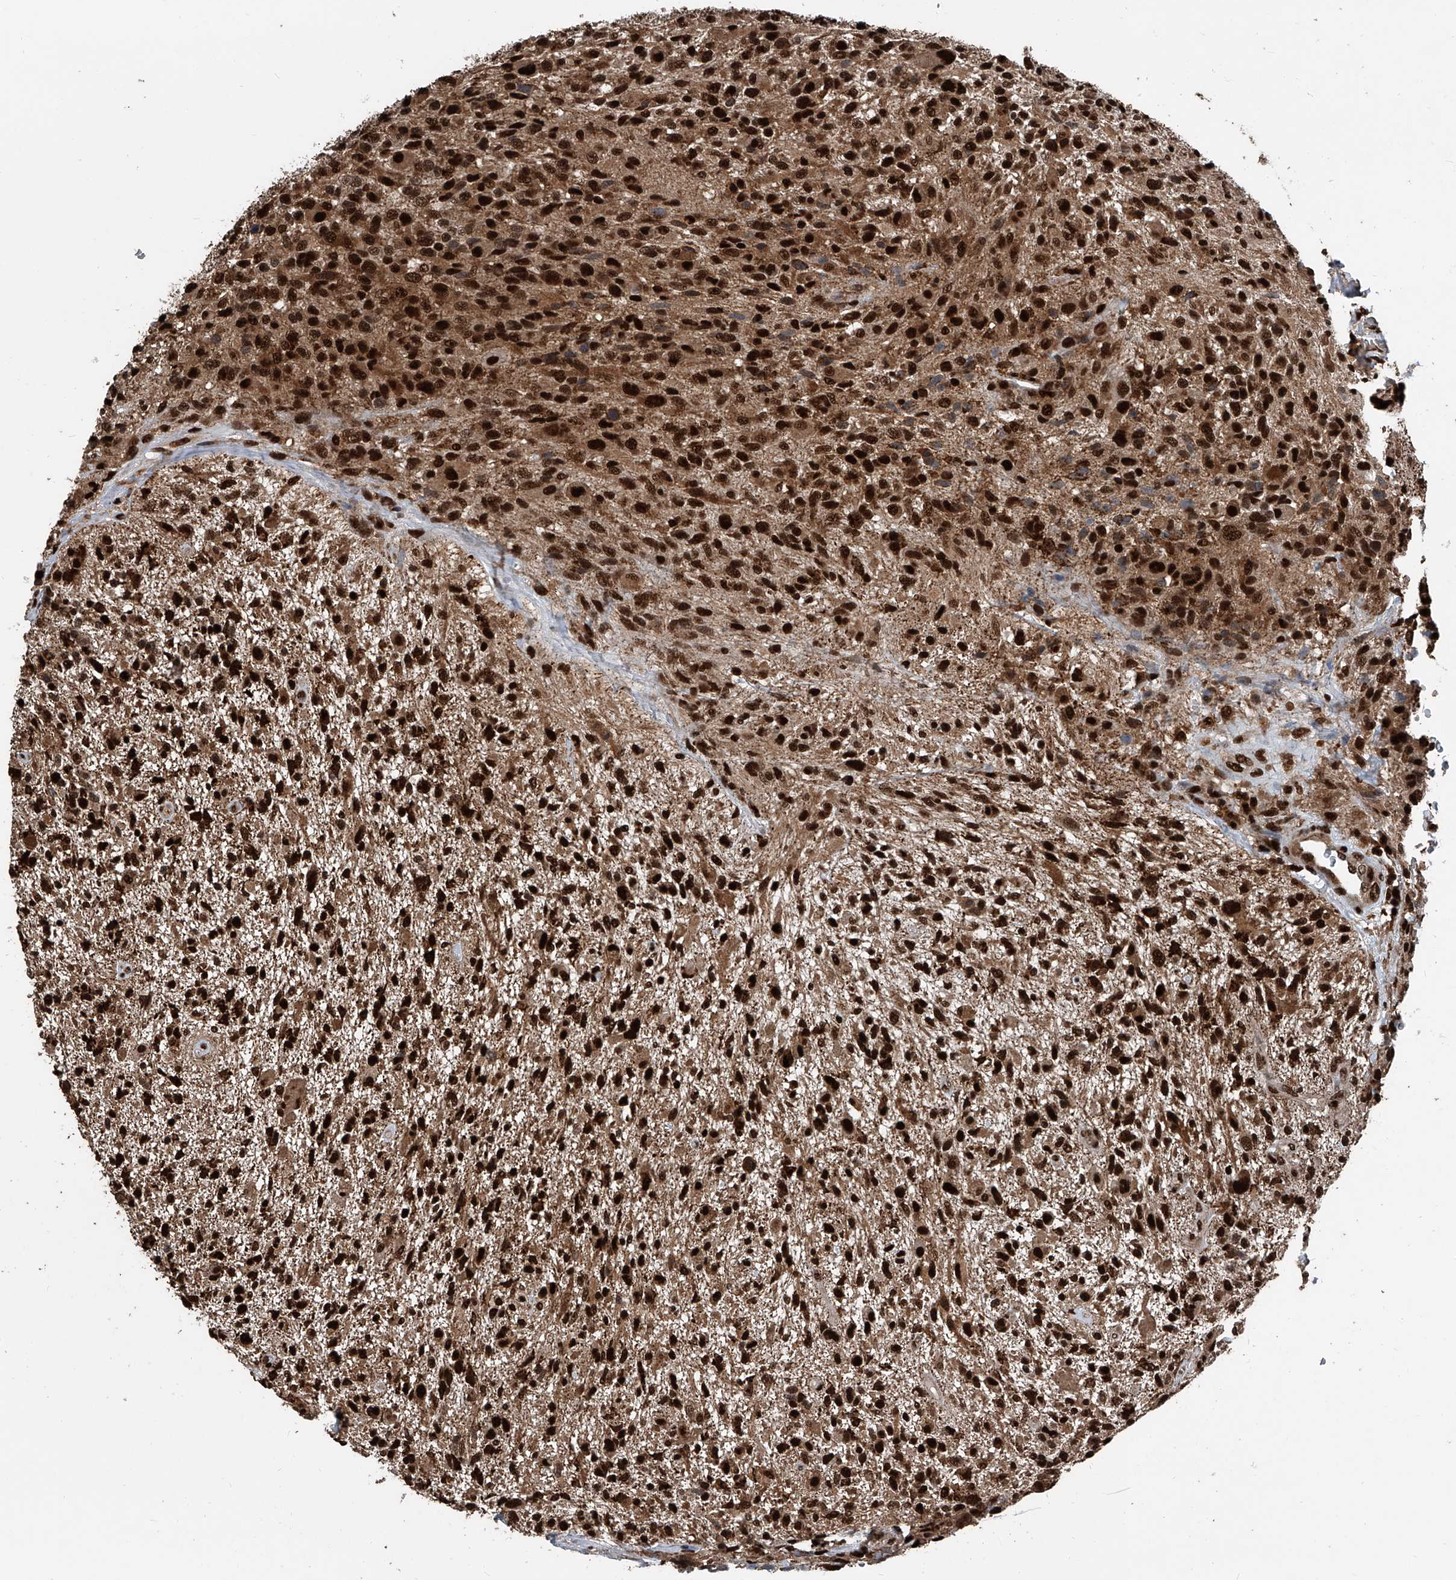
{"staining": {"intensity": "strong", "quantity": ">75%", "location": "cytoplasmic/membranous,nuclear"}, "tissue": "glioma", "cell_type": "Tumor cells", "image_type": "cancer", "snomed": [{"axis": "morphology", "description": "Glioma, malignant, High grade"}, {"axis": "topography", "description": "Brain"}], "caption": "Approximately >75% of tumor cells in human high-grade glioma (malignant) demonstrate strong cytoplasmic/membranous and nuclear protein positivity as visualized by brown immunohistochemical staining.", "gene": "FKBP5", "patient": {"sex": "male", "age": 47}}